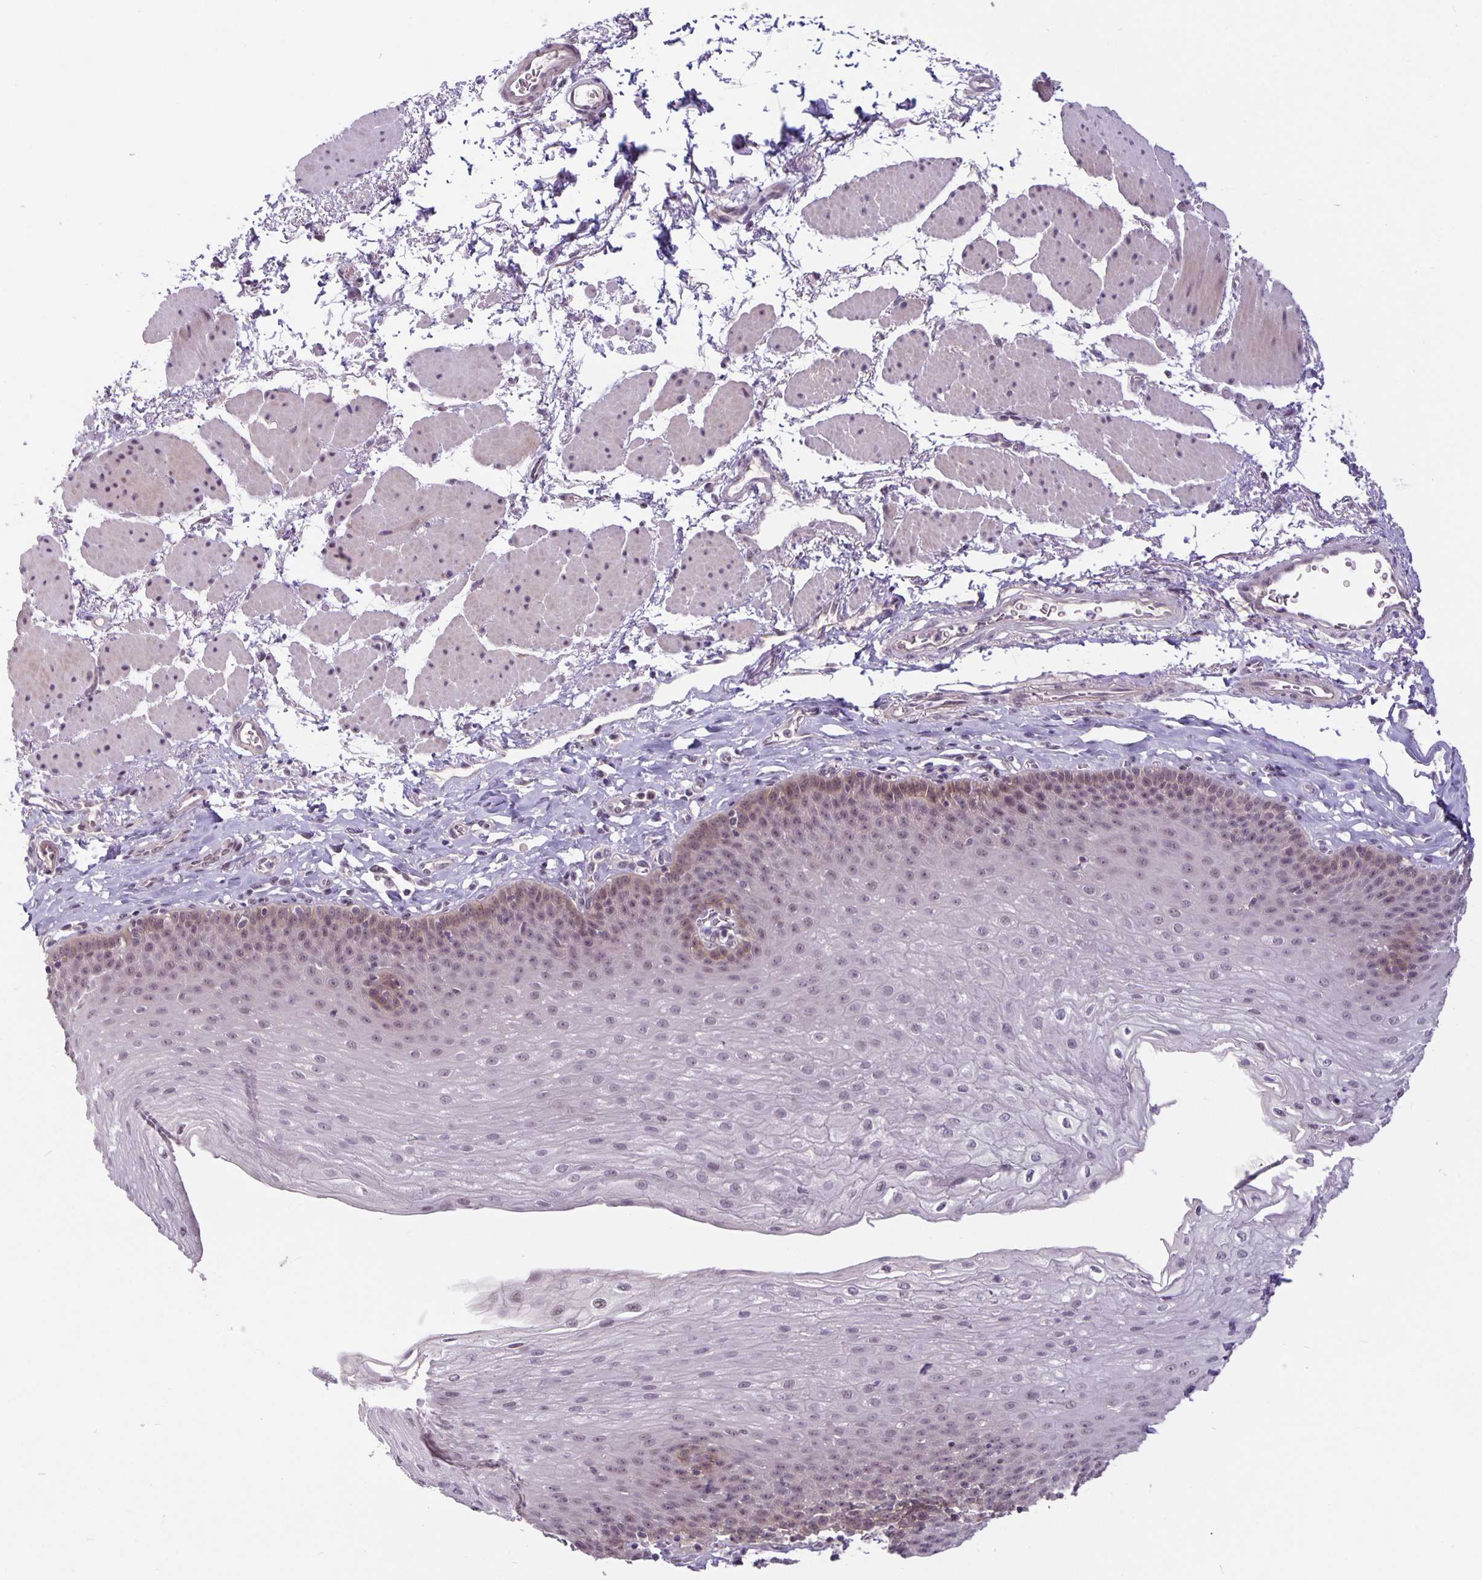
{"staining": {"intensity": "weak", "quantity": "<25%", "location": "cytoplasmic/membranous"}, "tissue": "esophagus", "cell_type": "Squamous epithelial cells", "image_type": "normal", "snomed": [{"axis": "morphology", "description": "Normal tissue, NOS"}, {"axis": "topography", "description": "Esophagus"}], "caption": "DAB (3,3'-diaminobenzidine) immunohistochemical staining of benign esophagus displays no significant positivity in squamous epithelial cells.", "gene": "ARVCF", "patient": {"sex": "female", "age": 81}}